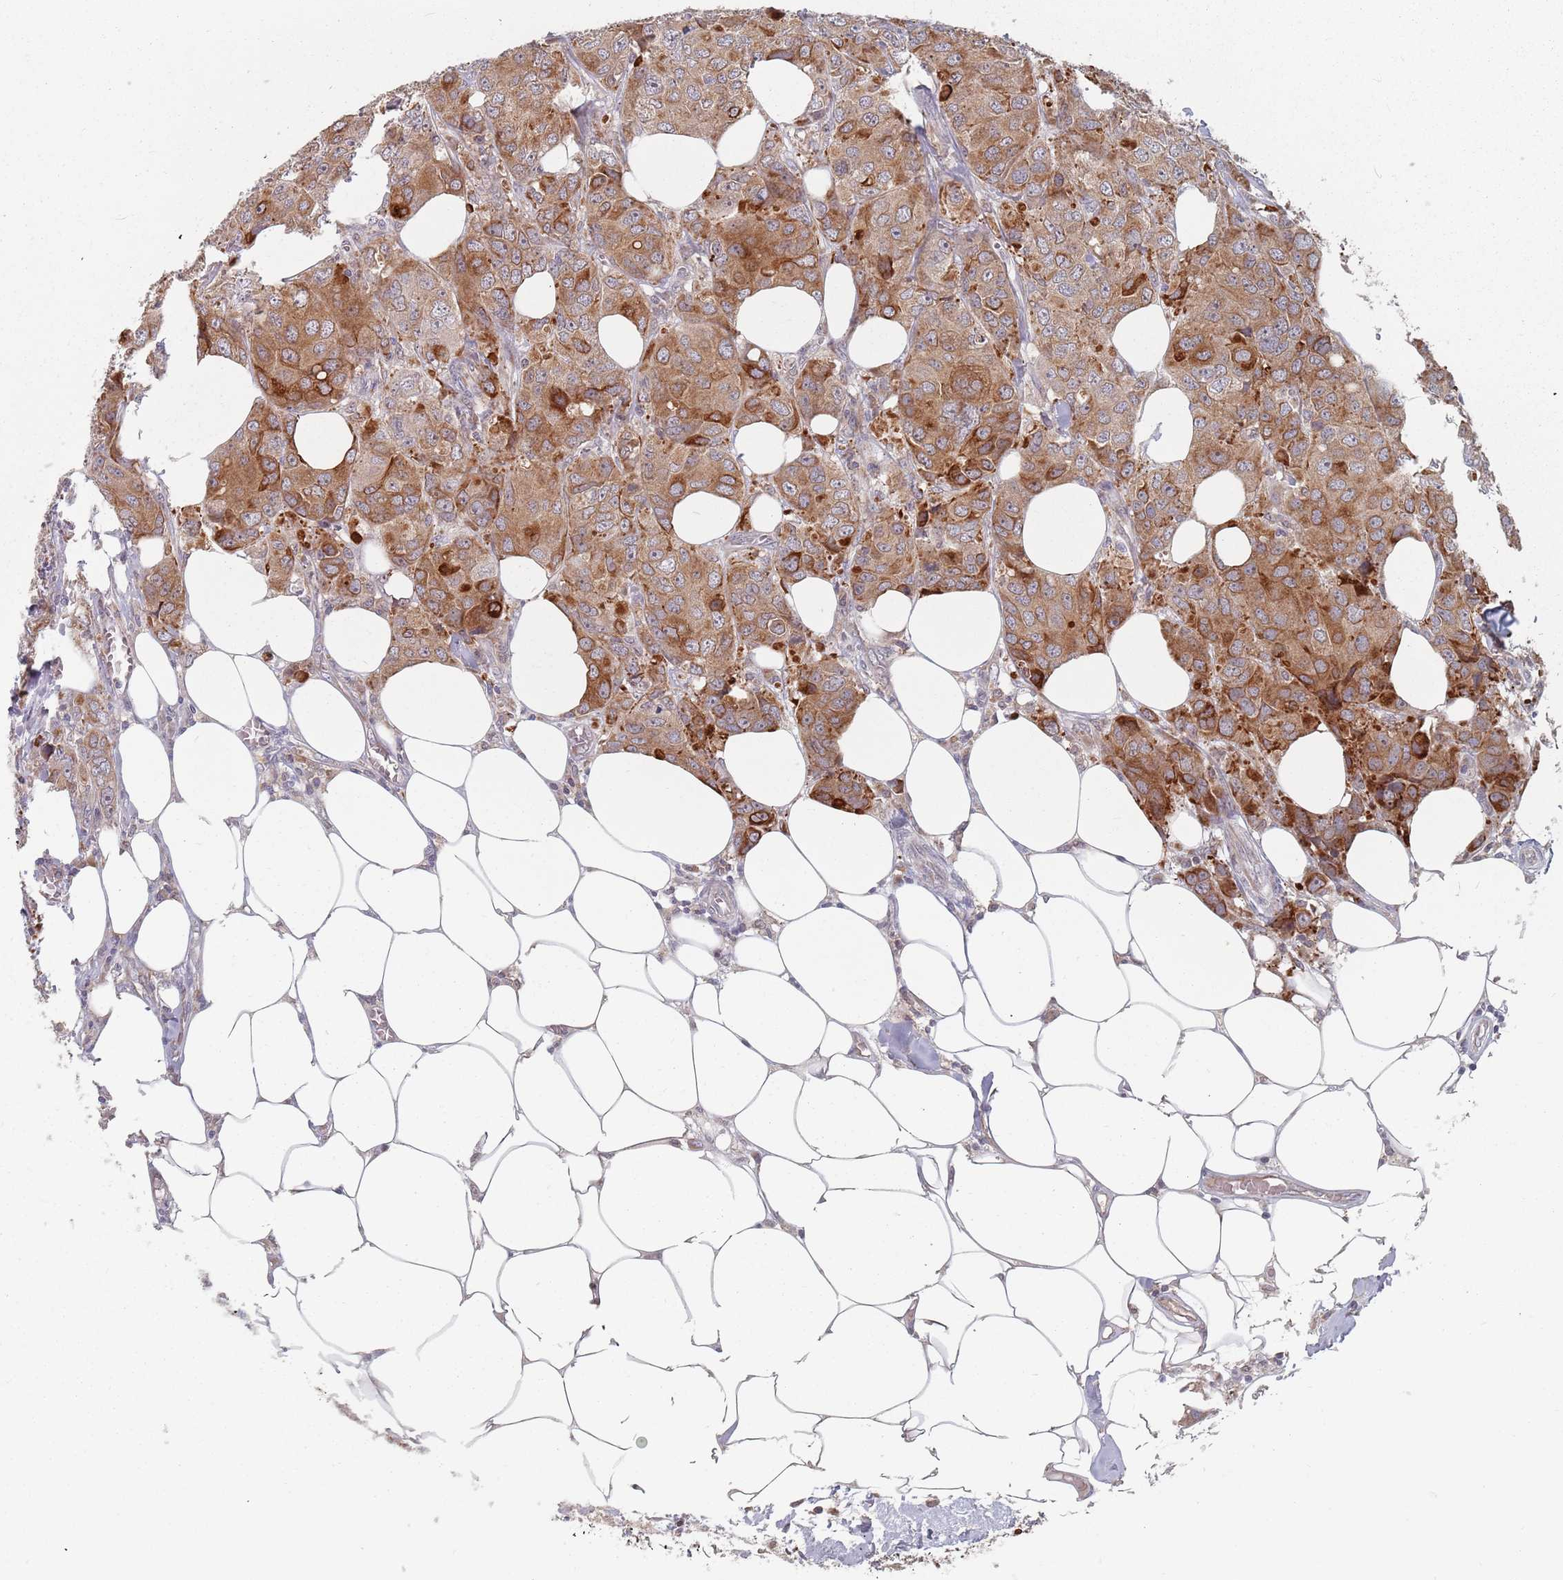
{"staining": {"intensity": "moderate", "quantity": ">75%", "location": "cytoplasmic/membranous"}, "tissue": "breast cancer", "cell_type": "Tumor cells", "image_type": "cancer", "snomed": [{"axis": "morphology", "description": "Duct carcinoma"}, {"axis": "topography", "description": "Breast"}], "caption": "Human breast invasive ductal carcinoma stained with a brown dye shows moderate cytoplasmic/membranous positive positivity in about >75% of tumor cells.", "gene": "ADAL", "patient": {"sex": "female", "age": 43}}